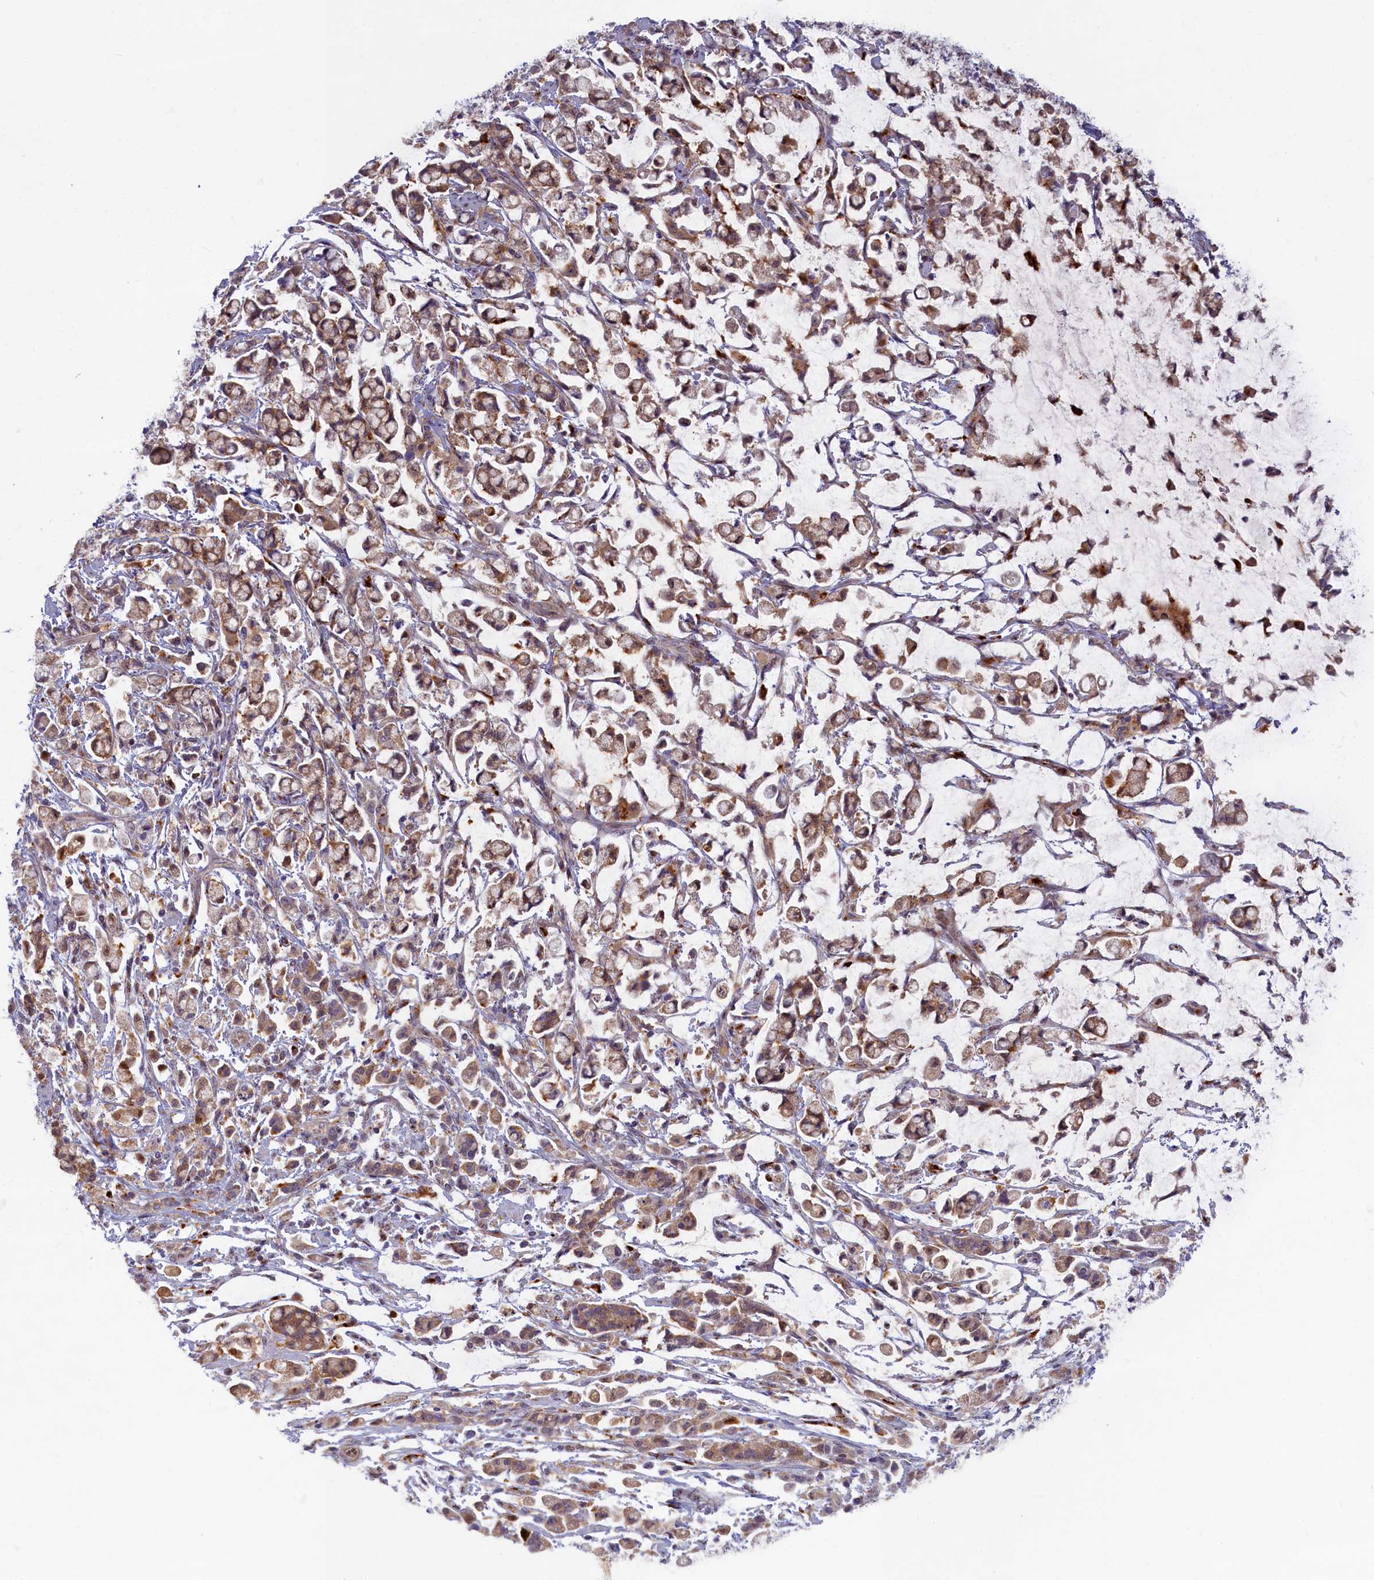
{"staining": {"intensity": "moderate", "quantity": ">75%", "location": "cytoplasmic/membranous"}, "tissue": "stomach cancer", "cell_type": "Tumor cells", "image_type": "cancer", "snomed": [{"axis": "morphology", "description": "Adenocarcinoma, NOS"}, {"axis": "topography", "description": "Stomach"}], "caption": "High-magnification brightfield microscopy of stomach cancer stained with DAB (3,3'-diaminobenzidine) (brown) and counterstained with hematoxylin (blue). tumor cells exhibit moderate cytoplasmic/membranous positivity is present in about>75% of cells.", "gene": "FCSK", "patient": {"sex": "female", "age": 60}}